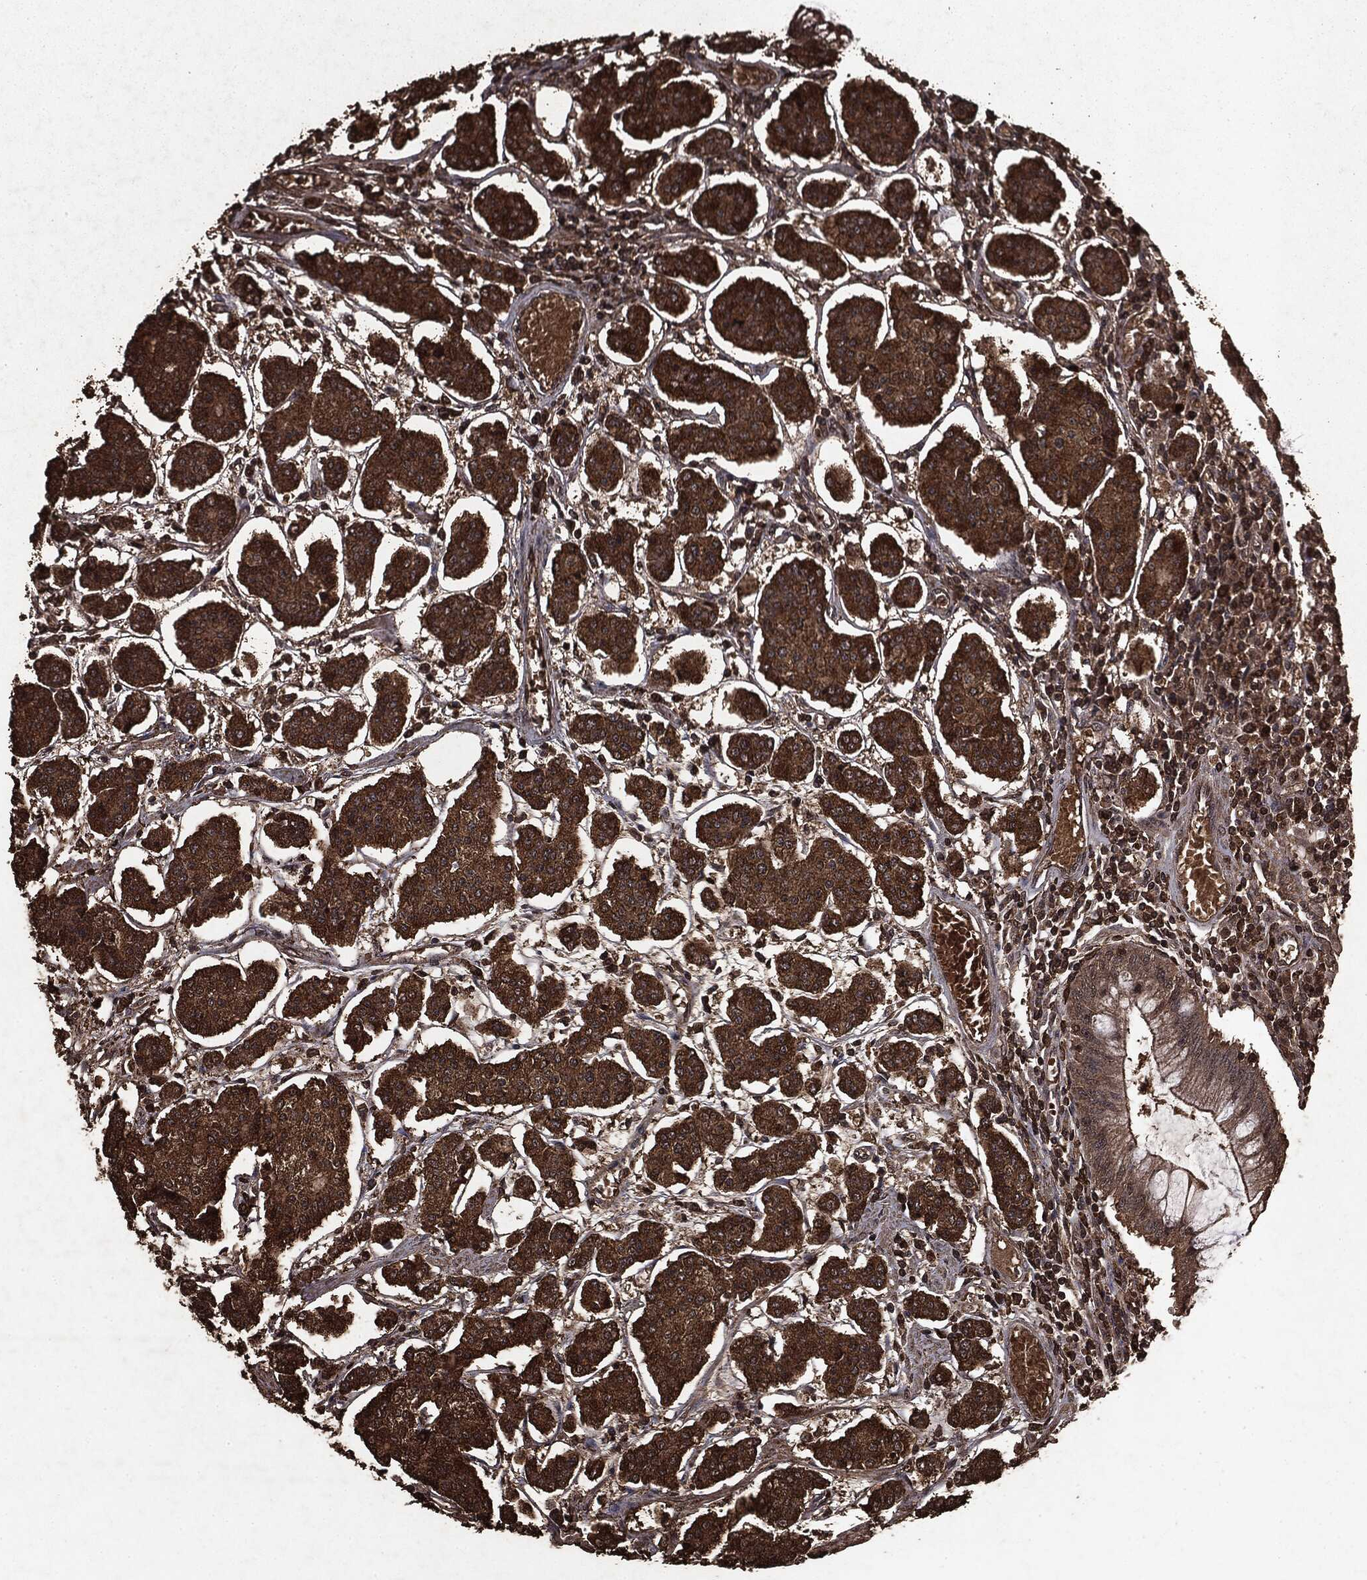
{"staining": {"intensity": "strong", "quantity": ">75%", "location": "cytoplasmic/membranous"}, "tissue": "carcinoid", "cell_type": "Tumor cells", "image_type": "cancer", "snomed": [{"axis": "morphology", "description": "Carcinoid, malignant, NOS"}, {"axis": "topography", "description": "Small intestine"}], "caption": "Strong cytoplasmic/membranous staining is present in about >75% of tumor cells in malignant carcinoid. (DAB IHC with brightfield microscopy, high magnification).", "gene": "NME1", "patient": {"sex": "female", "age": 65}}